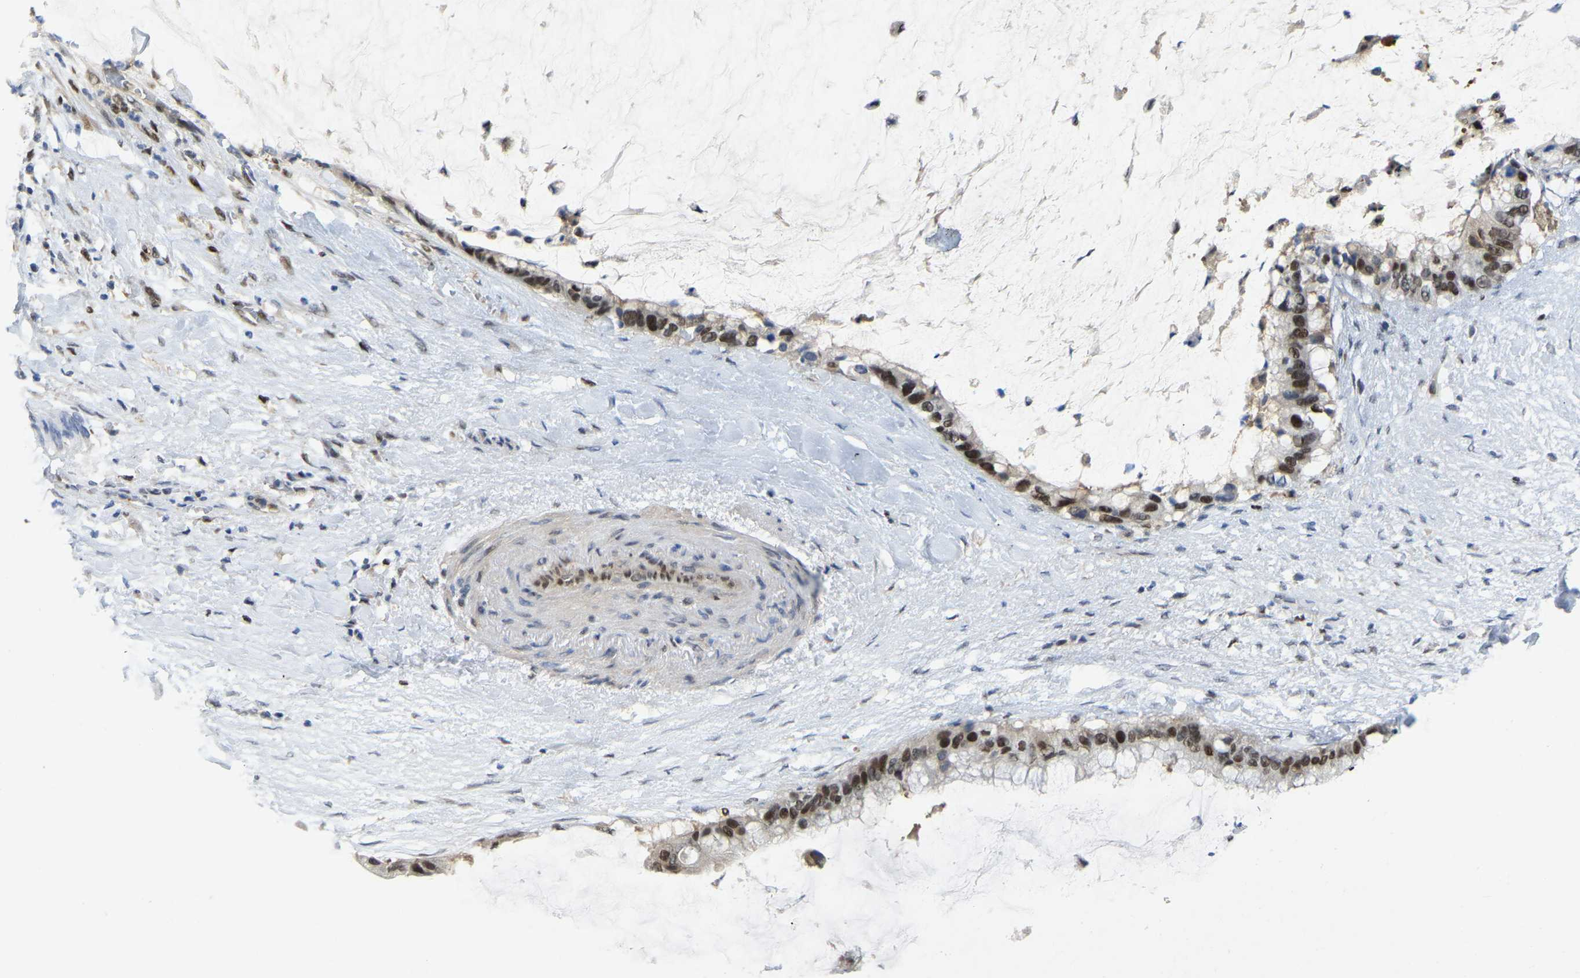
{"staining": {"intensity": "moderate", "quantity": ">75%", "location": "nuclear"}, "tissue": "pancreatic cancer", "cell_type": "Tumor cells", "image_type": "cancer", "snomed": [{"axis": "morphology", "description": "Adenocarcinoma, NOS"}, {"axis": "topography", "description": "Pancreas"}], "caption": "IHC of pancreatic cancer (adenocarcinoma) exhibits medium levels of moderate nuclear staining in approximately >75% of tumor cells.", "gene": "KLRG2", "patient": {"sex": "male", "age": 41}}